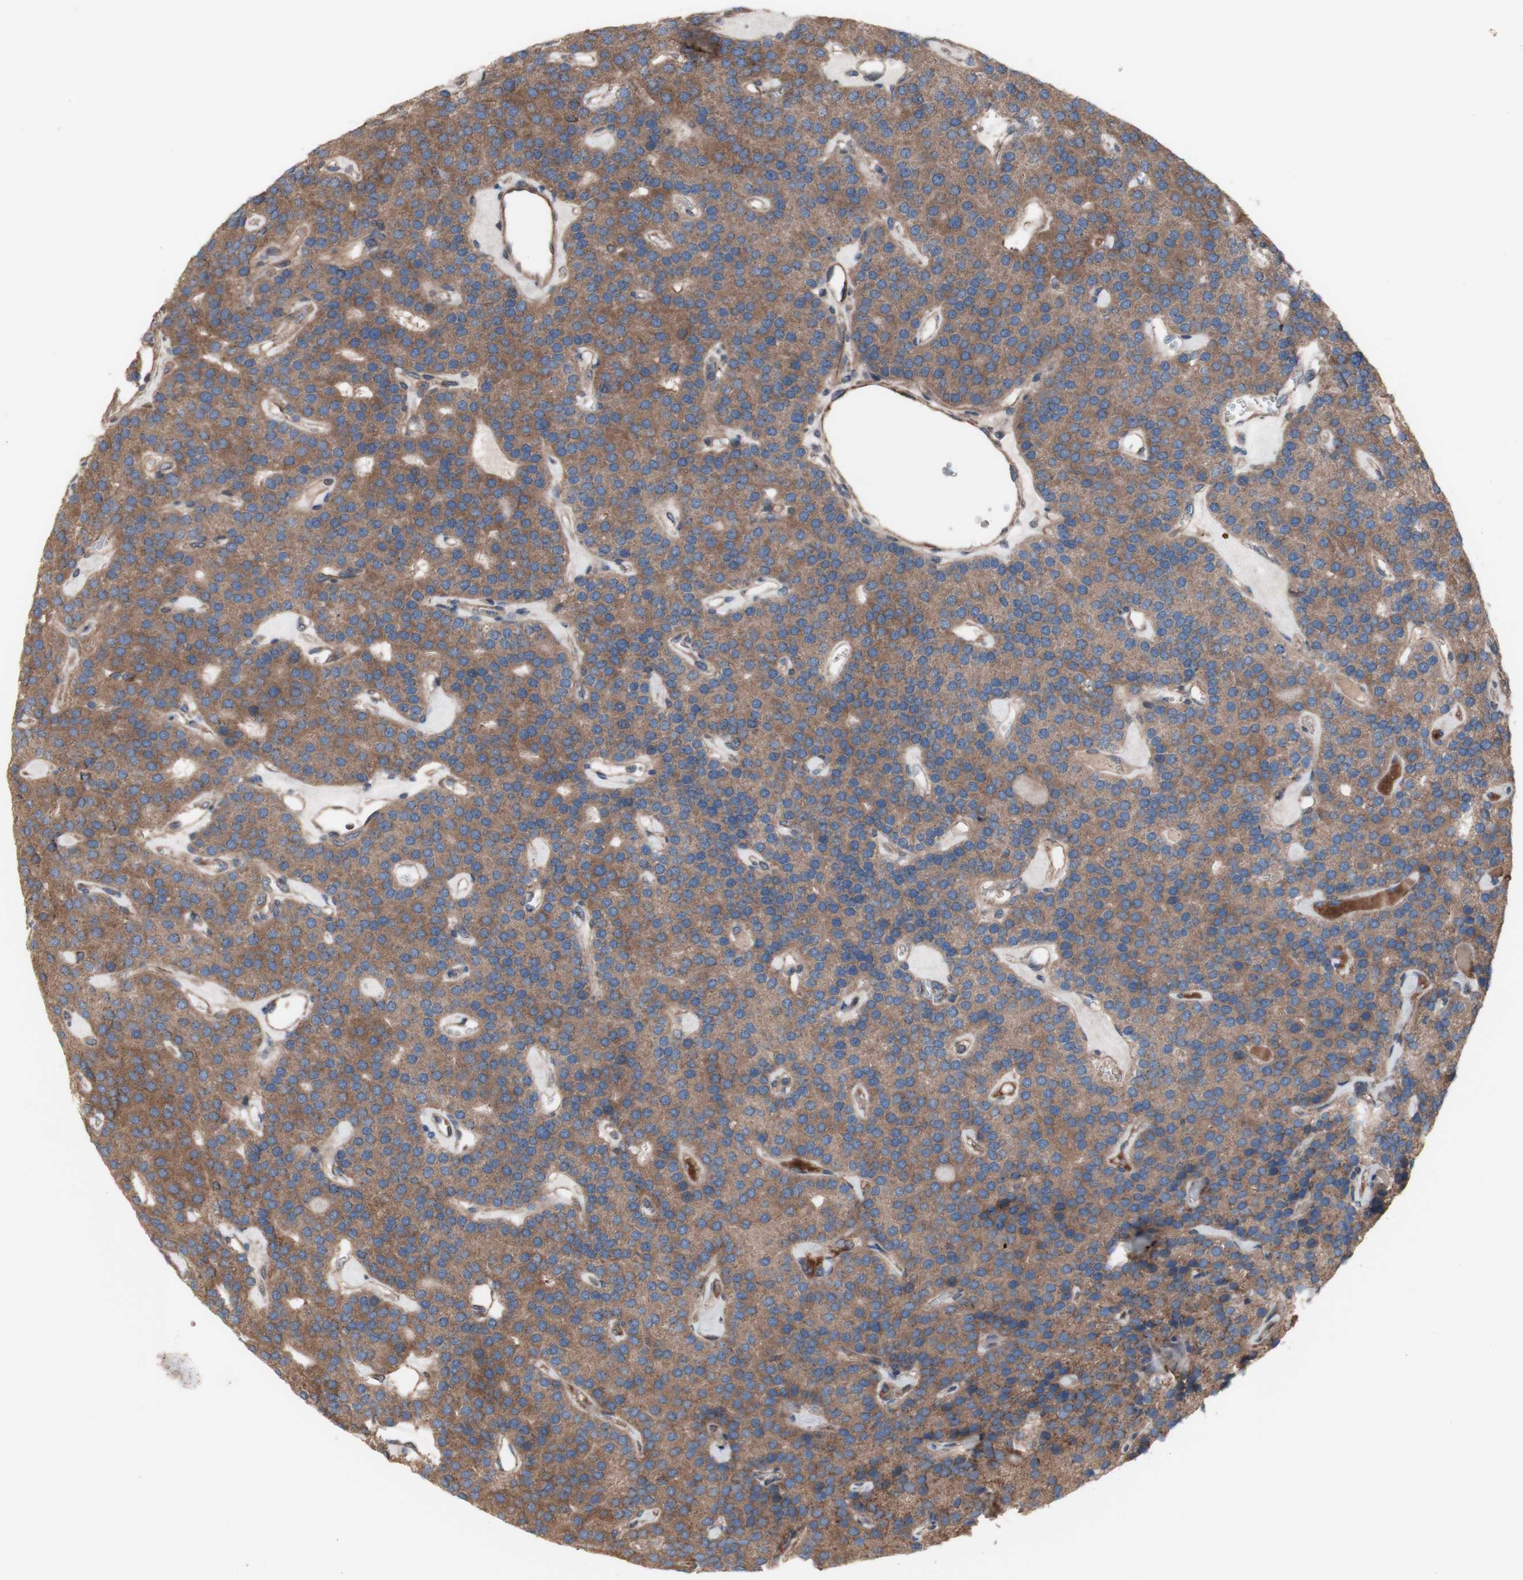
{"staining": {"intensity": "moderate", "quantity": ">75%", "location": "cytoplasmic/membranous"}, "tissue": "parathyroid gland", "cell_type": "Glandular cells", "image_type": "normal", "snomed": [{"axis": "morphology", "description": "Normal tissue, NOS"}, {"axis": "morphology", "description": "Adenoma, NOS"}, {"axis": "topography", "description": "Parathyroid gland"}], "caption": "The photomicrograph displays staining of unremarkable parathyroid gland, revealing moderate cytoplasmic/membranous protein positivity (brown color) within glandular cells. (IHC, brightfield microscopy, high magnification).", "gene": "COPB1", "patient": {"sex": "female", "age": 86}}